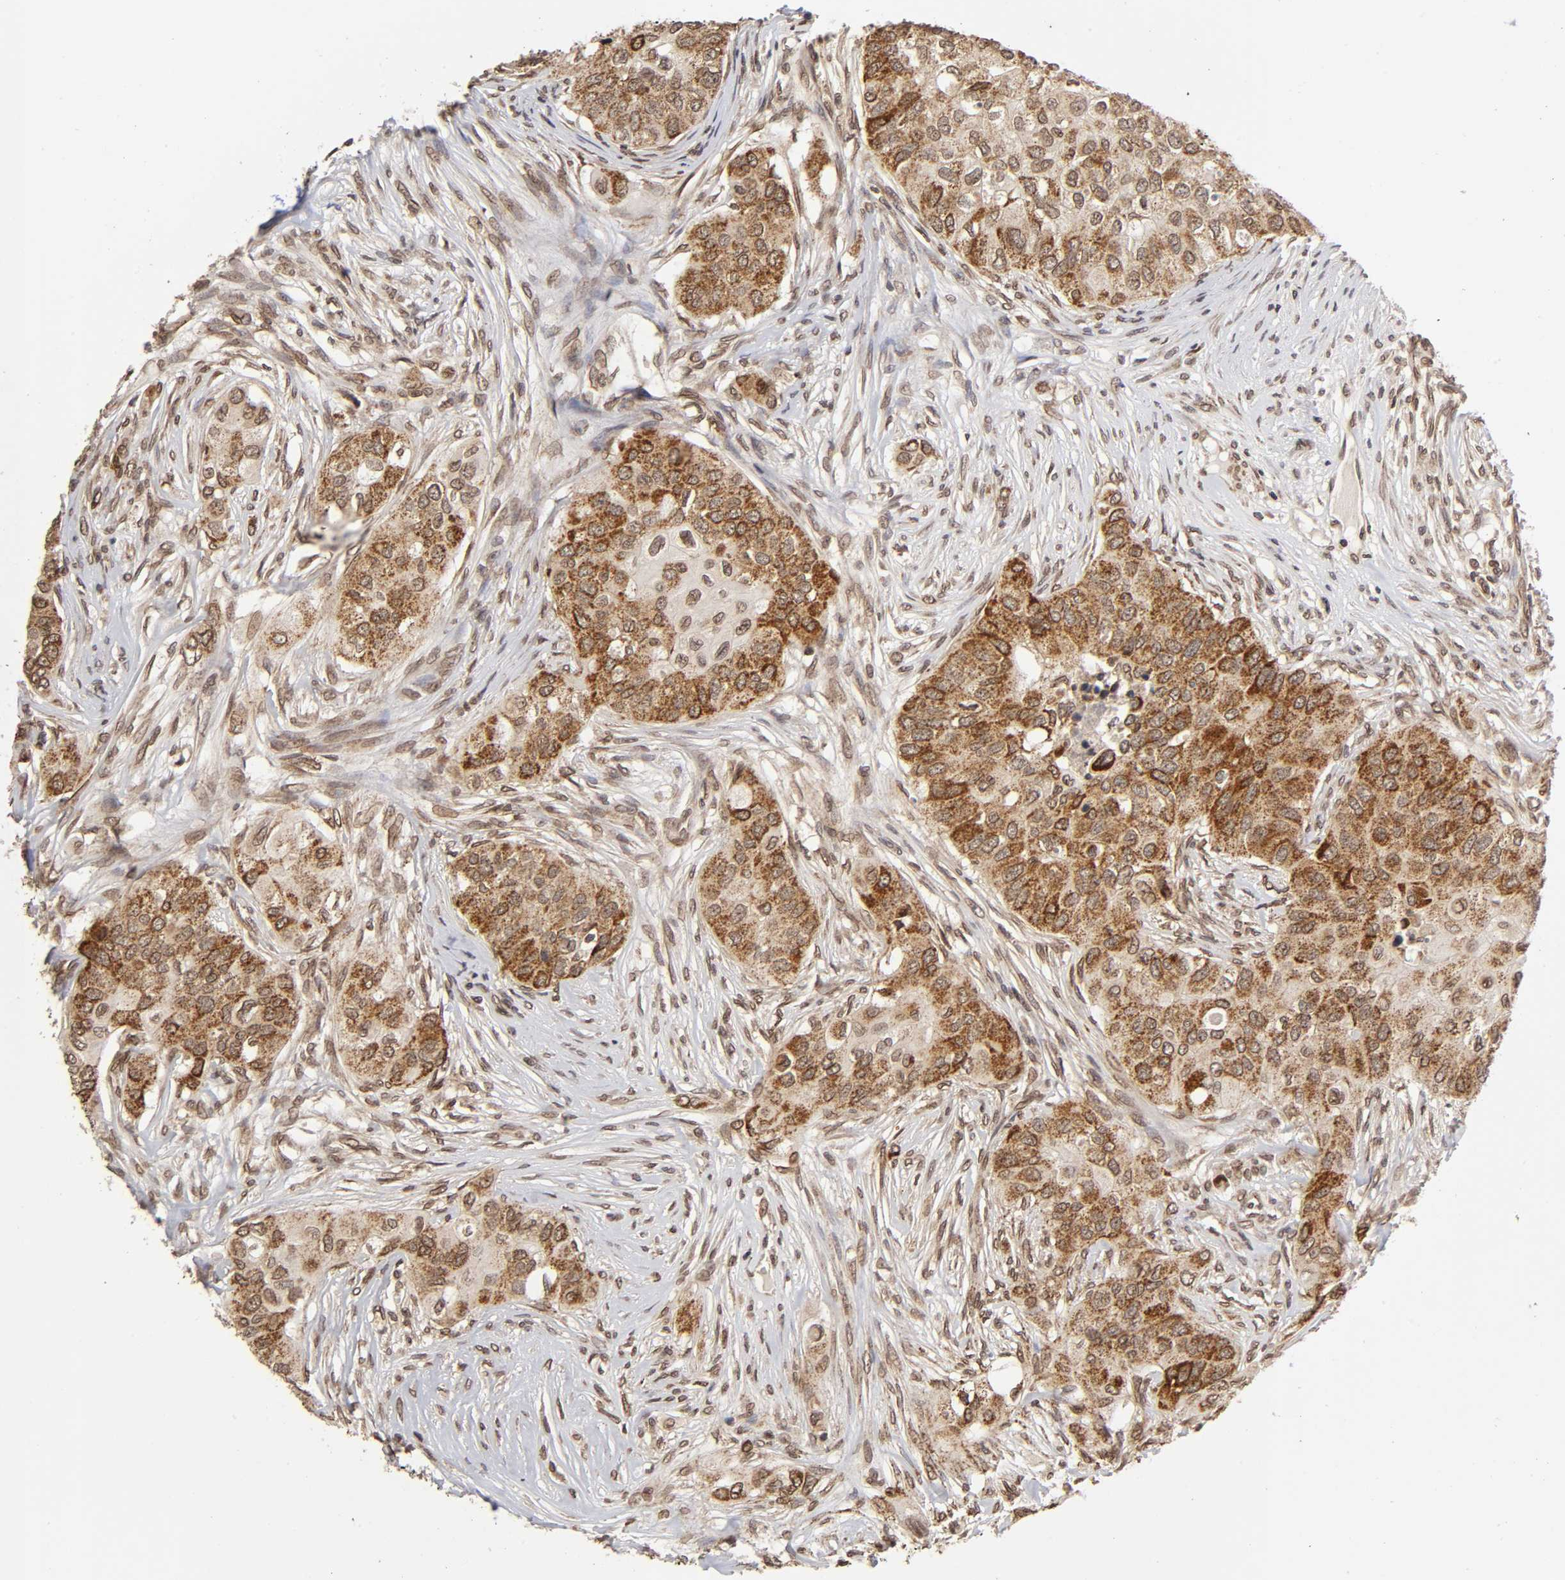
{"staining": {"intensity": "moderate", "quantity": ">75%", "location": "cytoplasmic/membranous,nuclear"}, "tissue": "breast cancer", "cell_type": "Tumor cells", "image_type": "cancer", "snomed": [{"axis": "morphology", "description": "Normal tissue, NOS"}, {"axis": "morphology", "description": "Duct carcinoma"}, {"axis": "topography", "description": "Breast"}], "caption": "Human breast infiltrating ductal carcinoma stained with a protein marker exhibits moderate staining in tumor cells.", "gene": "MLLT6", "patient": {"sex": "female", "age": 49}}